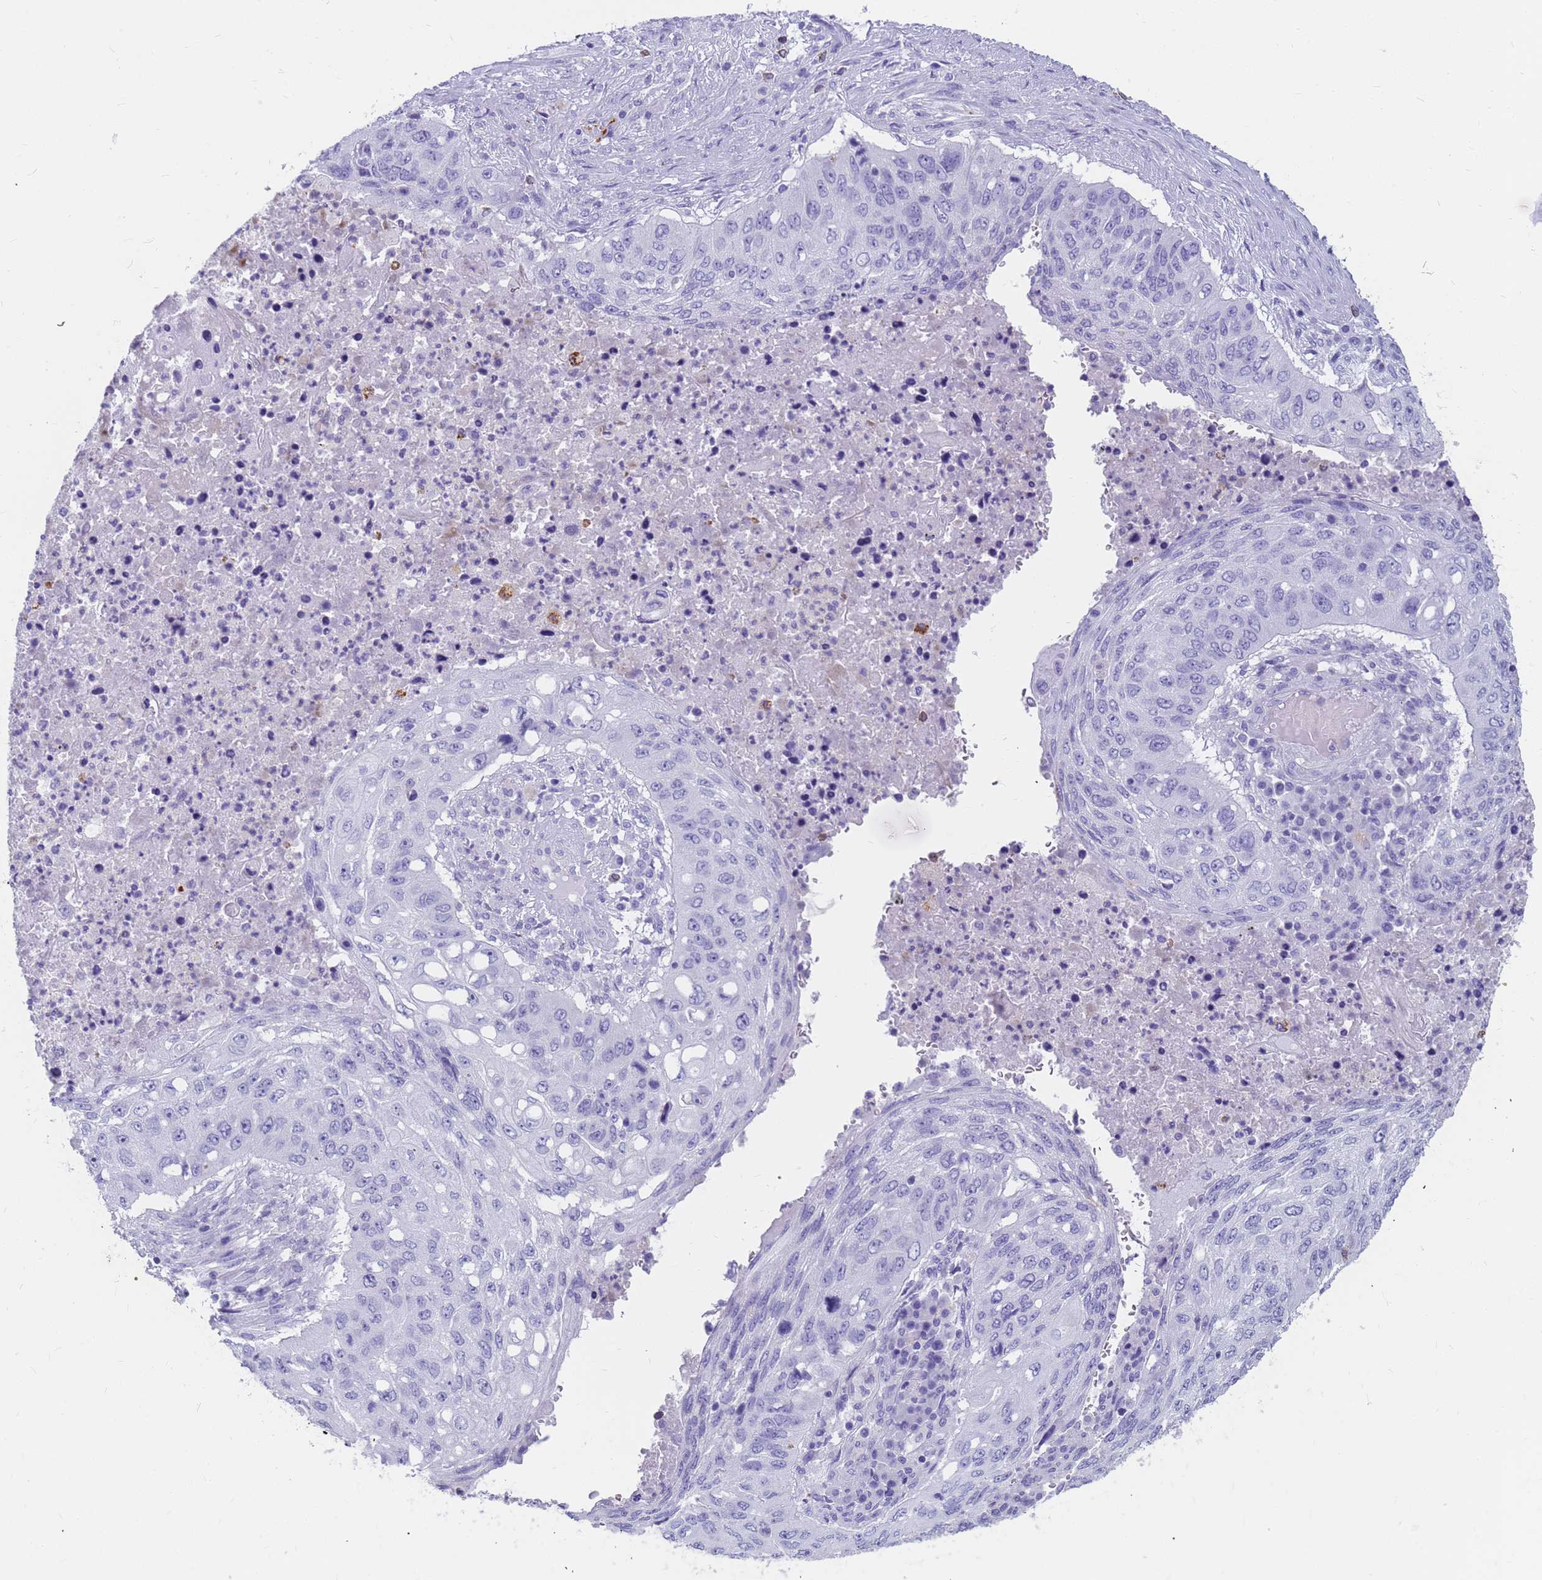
{"staining": {"intensity": "negative", "quantity": "none", "location": "none"}, "tissue": "lung cancer", "cell_type": "Tumor cells", "image_type": "cancer", "snomed": [{"axis": "morphology", "description": "Squamous cell carcinoma, NOS"}, {"axis": "topography", "description": "Lung"}], "caption": "This is a image of IHC staining of squamous cell carcinoma (lung), which shows no positivity in tumor cells.", "gene": "RNASE2", "patient": {"sex": "female", "age": 63}}